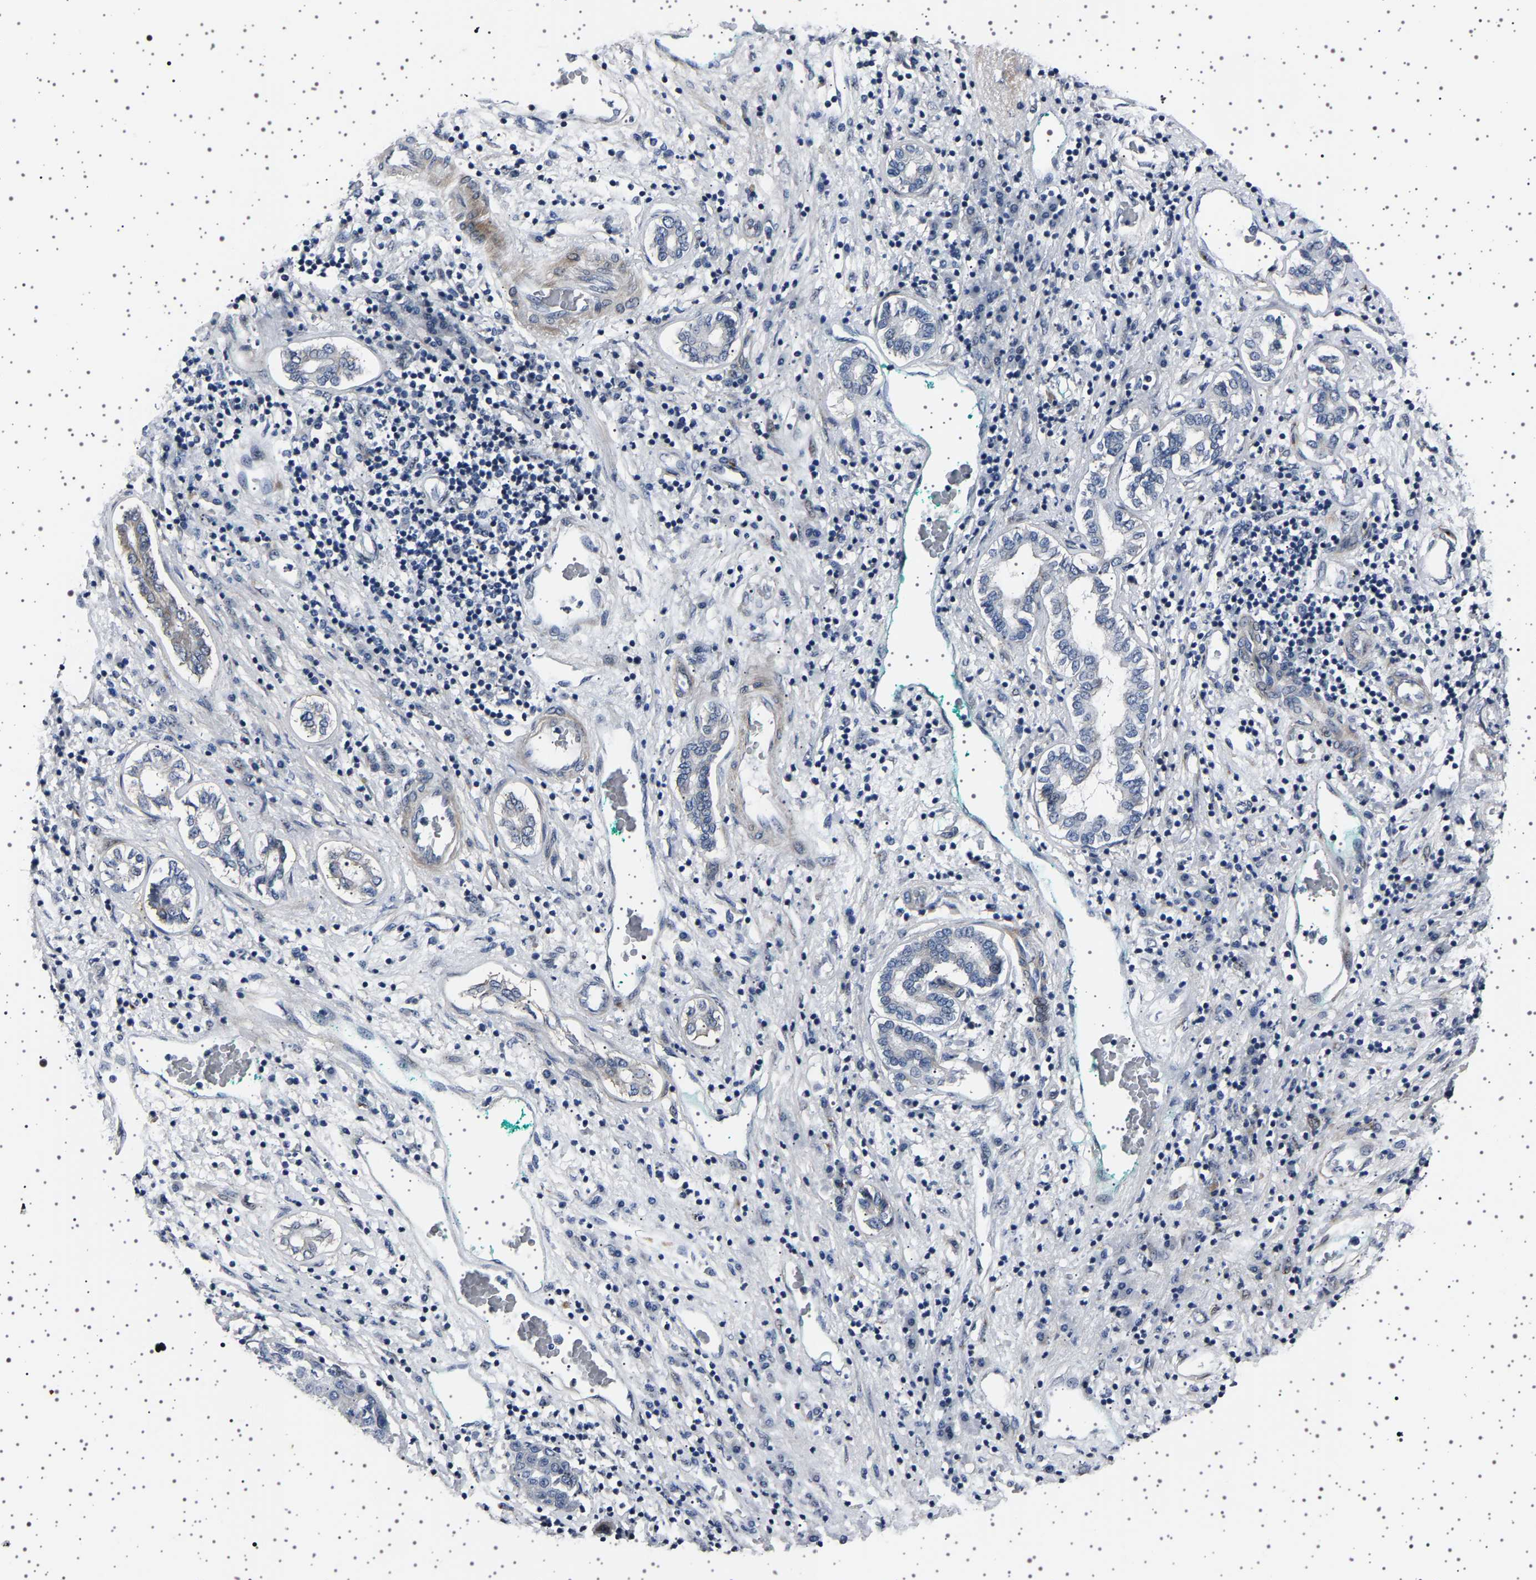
{"staining": {"intensity": "negative", "quantity": "none", "location": "none"}, "tissue": "liver cancer", "cell_type": "Tumor cells", "image_type": "cancer", "snomed": [{"axis": "morphology", "description": "Carcinoma, Hepatocellular, NOS"}, {"axis": "topography", "description": "Liver"}], "caption": "A micrograph of human hepatocellular carcinoma (liver) is negative for staining in tumor cells.", "gene": "PAK5", "patient": {"sex": "male", "age": 65}}